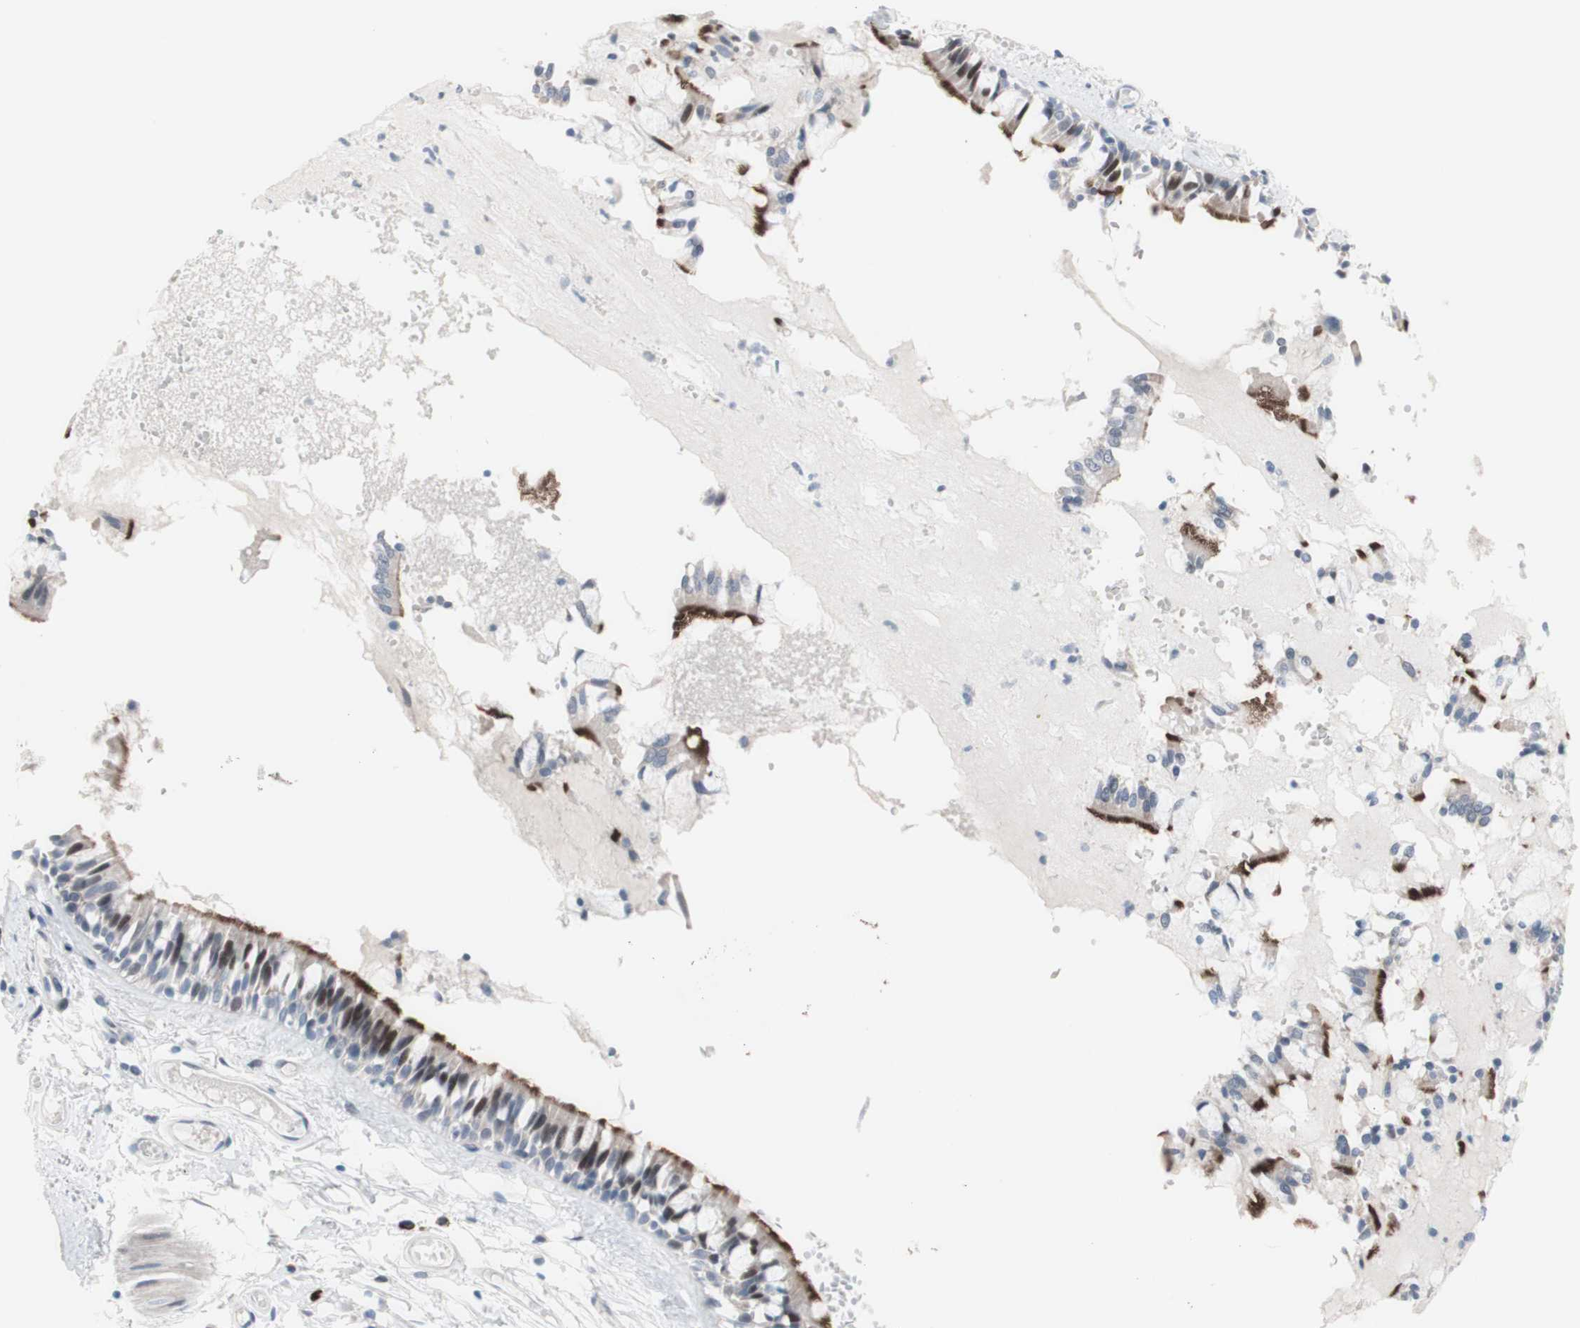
{"staining": {"intensity": "moderate", "quantity": "25%-75%", "location": "cytoplasmic/membranous"}, "tissue": "bronchus", "cell_type": "Respiratory epithelial cells", "image_type": "normal", "snomed": [{"axis": "morphology", "description": "Normal tissue, NOS"}, {"axis": "morphology", "description": "Inflammation, NOS"}, {"axis": "topography", "description": "Cartilage tissue"}, {"axis": "topography", "description": "Lung"}], "caption": "IHC image of benign bronchus: bronchus stained using immunohistochemistry demonstrates medium levels of moderate protein expression localized specifically in the cytoplasmic/membranous of respiratory epithelial cells, appearing as a cytoplasmic/membranous brown color.", "gene": "PHTF2", "patient": {"sex": "male", "age": 71}}